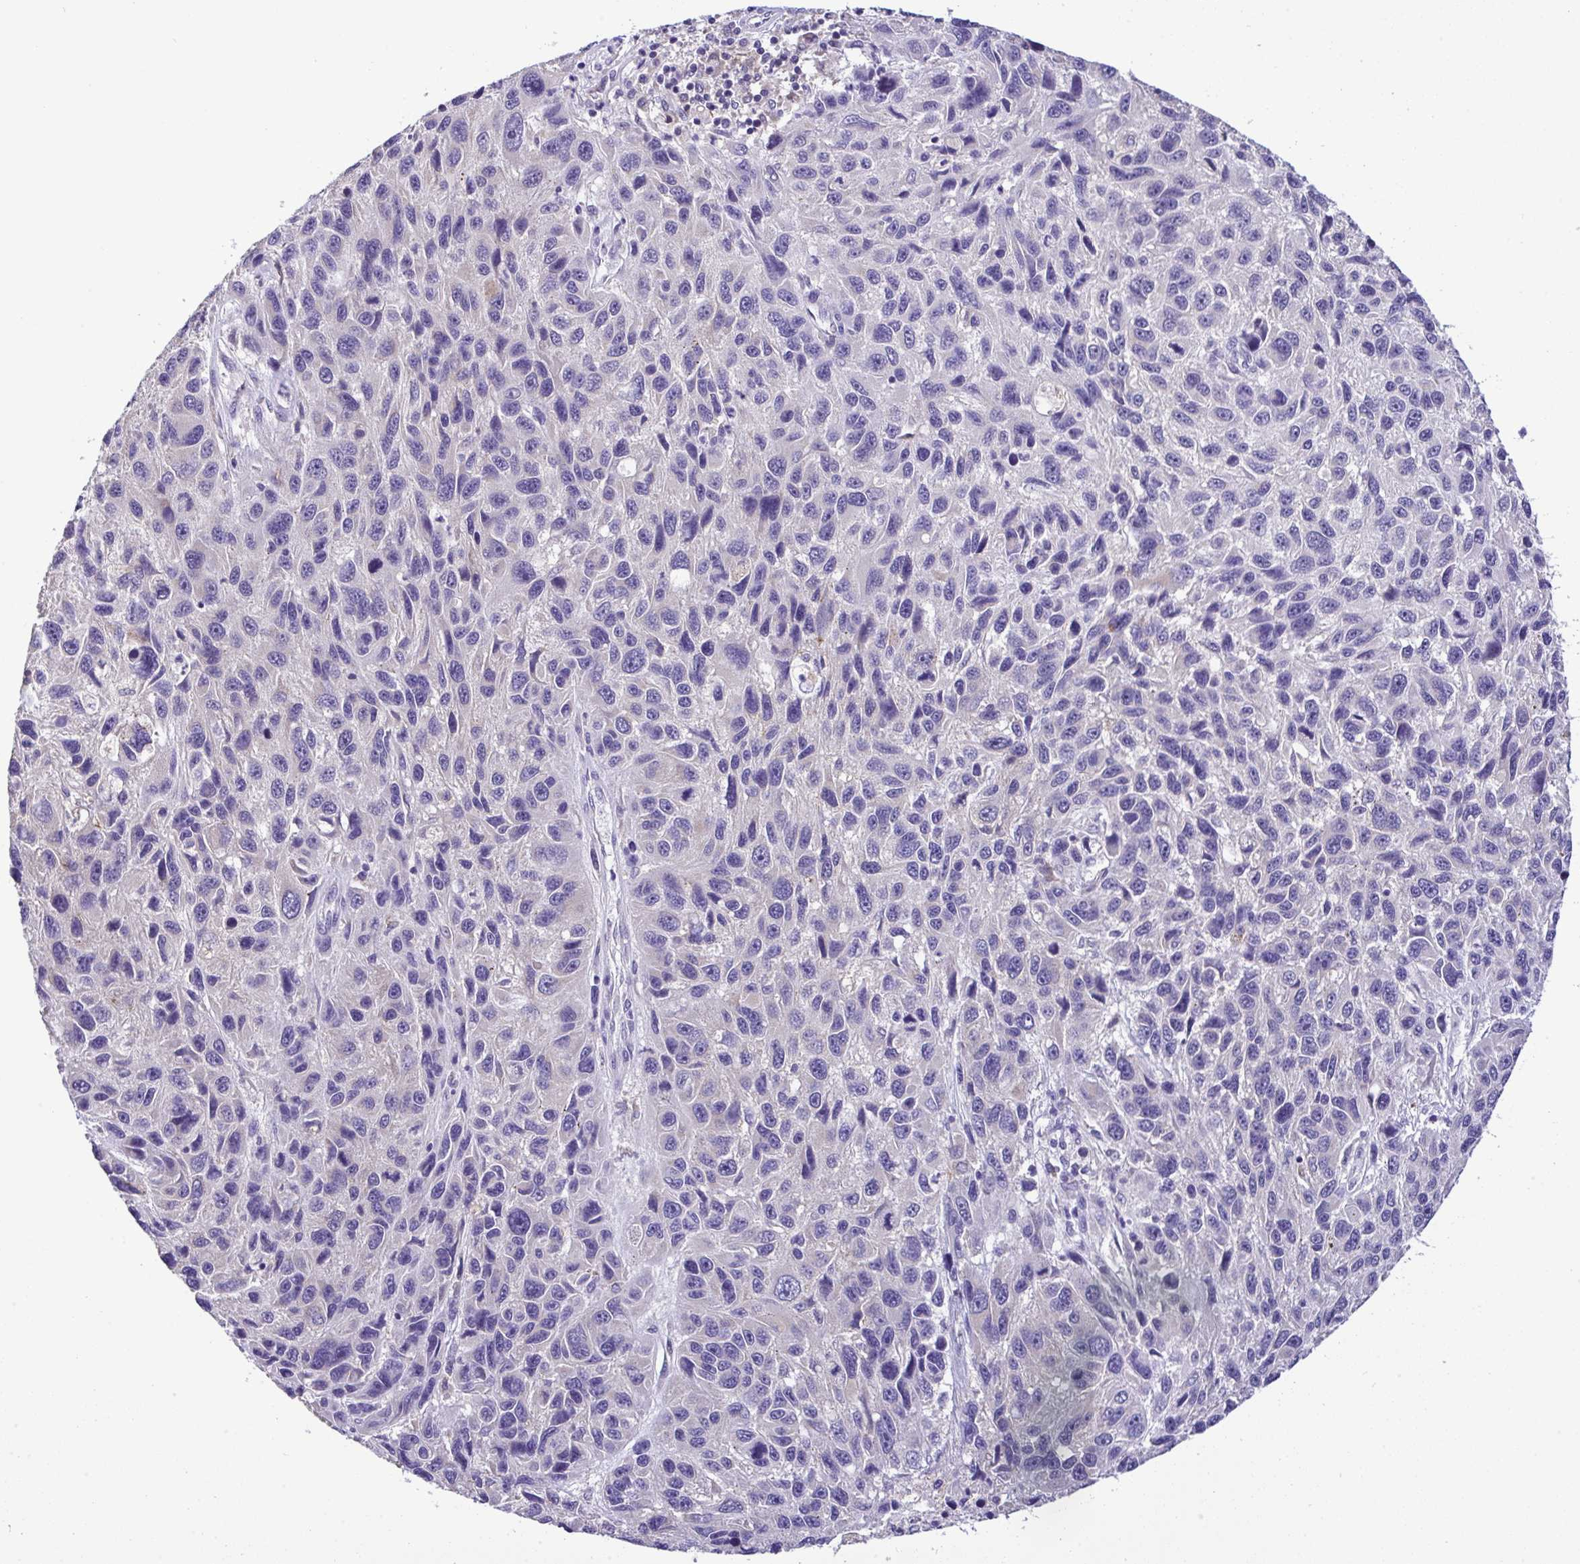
{"staining": {"intensity": "negative", "quantity": "none", "location": "none"}, "tissue": "melanoma", "cell_type": "Tumor cells", "image_type": "cancer", "snomed": [{"axis": "morphology", "description": "Malignant melanoma, NOS"}, {"axis": "topography", "description": "Skin"}], "caption": "Malignant melanoma was stained to show a protein in brown. There is no significant expression in tumor cells.", "gene": "ST8SIA2", "patient": {"sex": "male", "age": 53}}